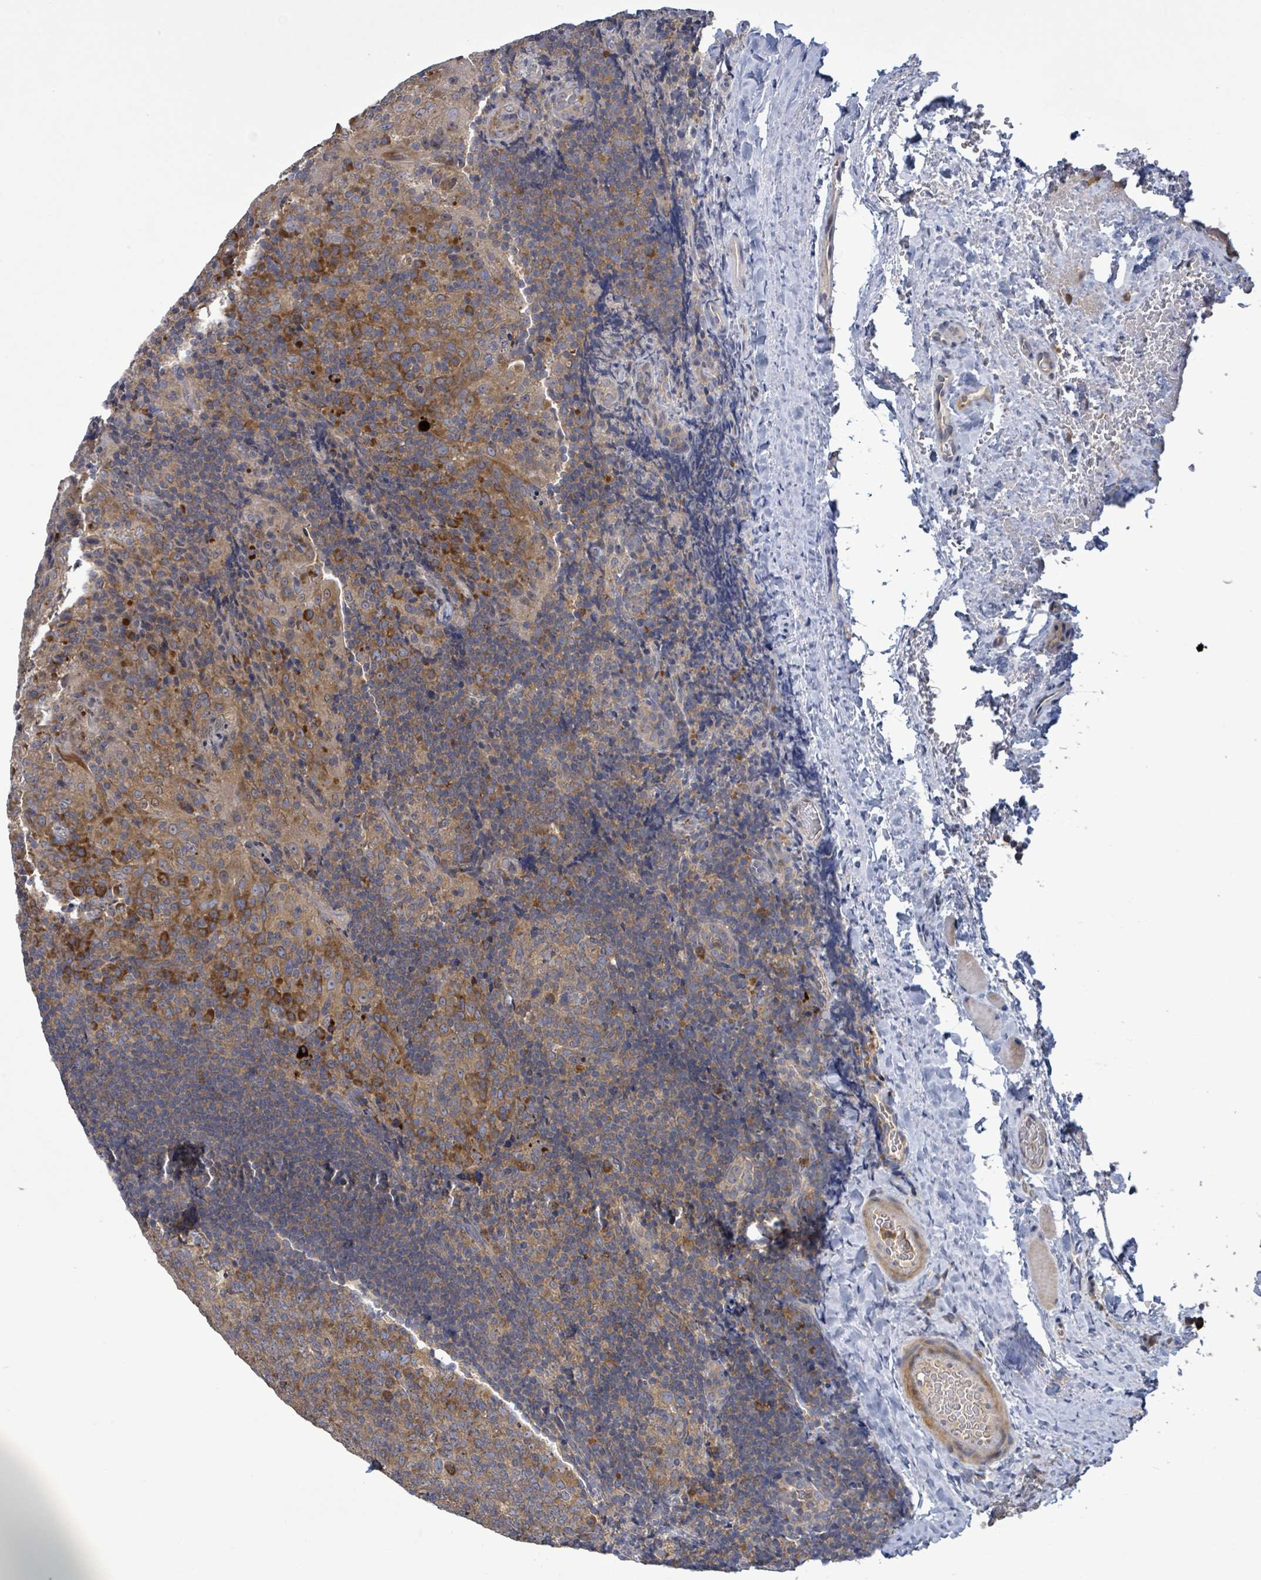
{"staining": {"intensity": "moderate", "quantity": "25%-75%", "location": "cytoplasmic/membranous"}, "tissue": "tonsil", "cell_type": "Germinal center cells", "image_type": "normal", "snomed": [{"axis": "morphology", "description": "Normal tissue, NOS"}, {"axis": "topography", "description": "Tonsil"}], "caption": "Protein expression analysis of normal tonsil reveals moderate cytoplasmic/membranous staining in about 25%-75% of germinal center cells. Using DAB (3,3'-diaminobenzidine) (brown) and hematoxylin (blue) stains, captured at high magnification using brightfield microscopy.", "gene": "SERPINE3", "patient": {"sex": "male", "age": 17}}